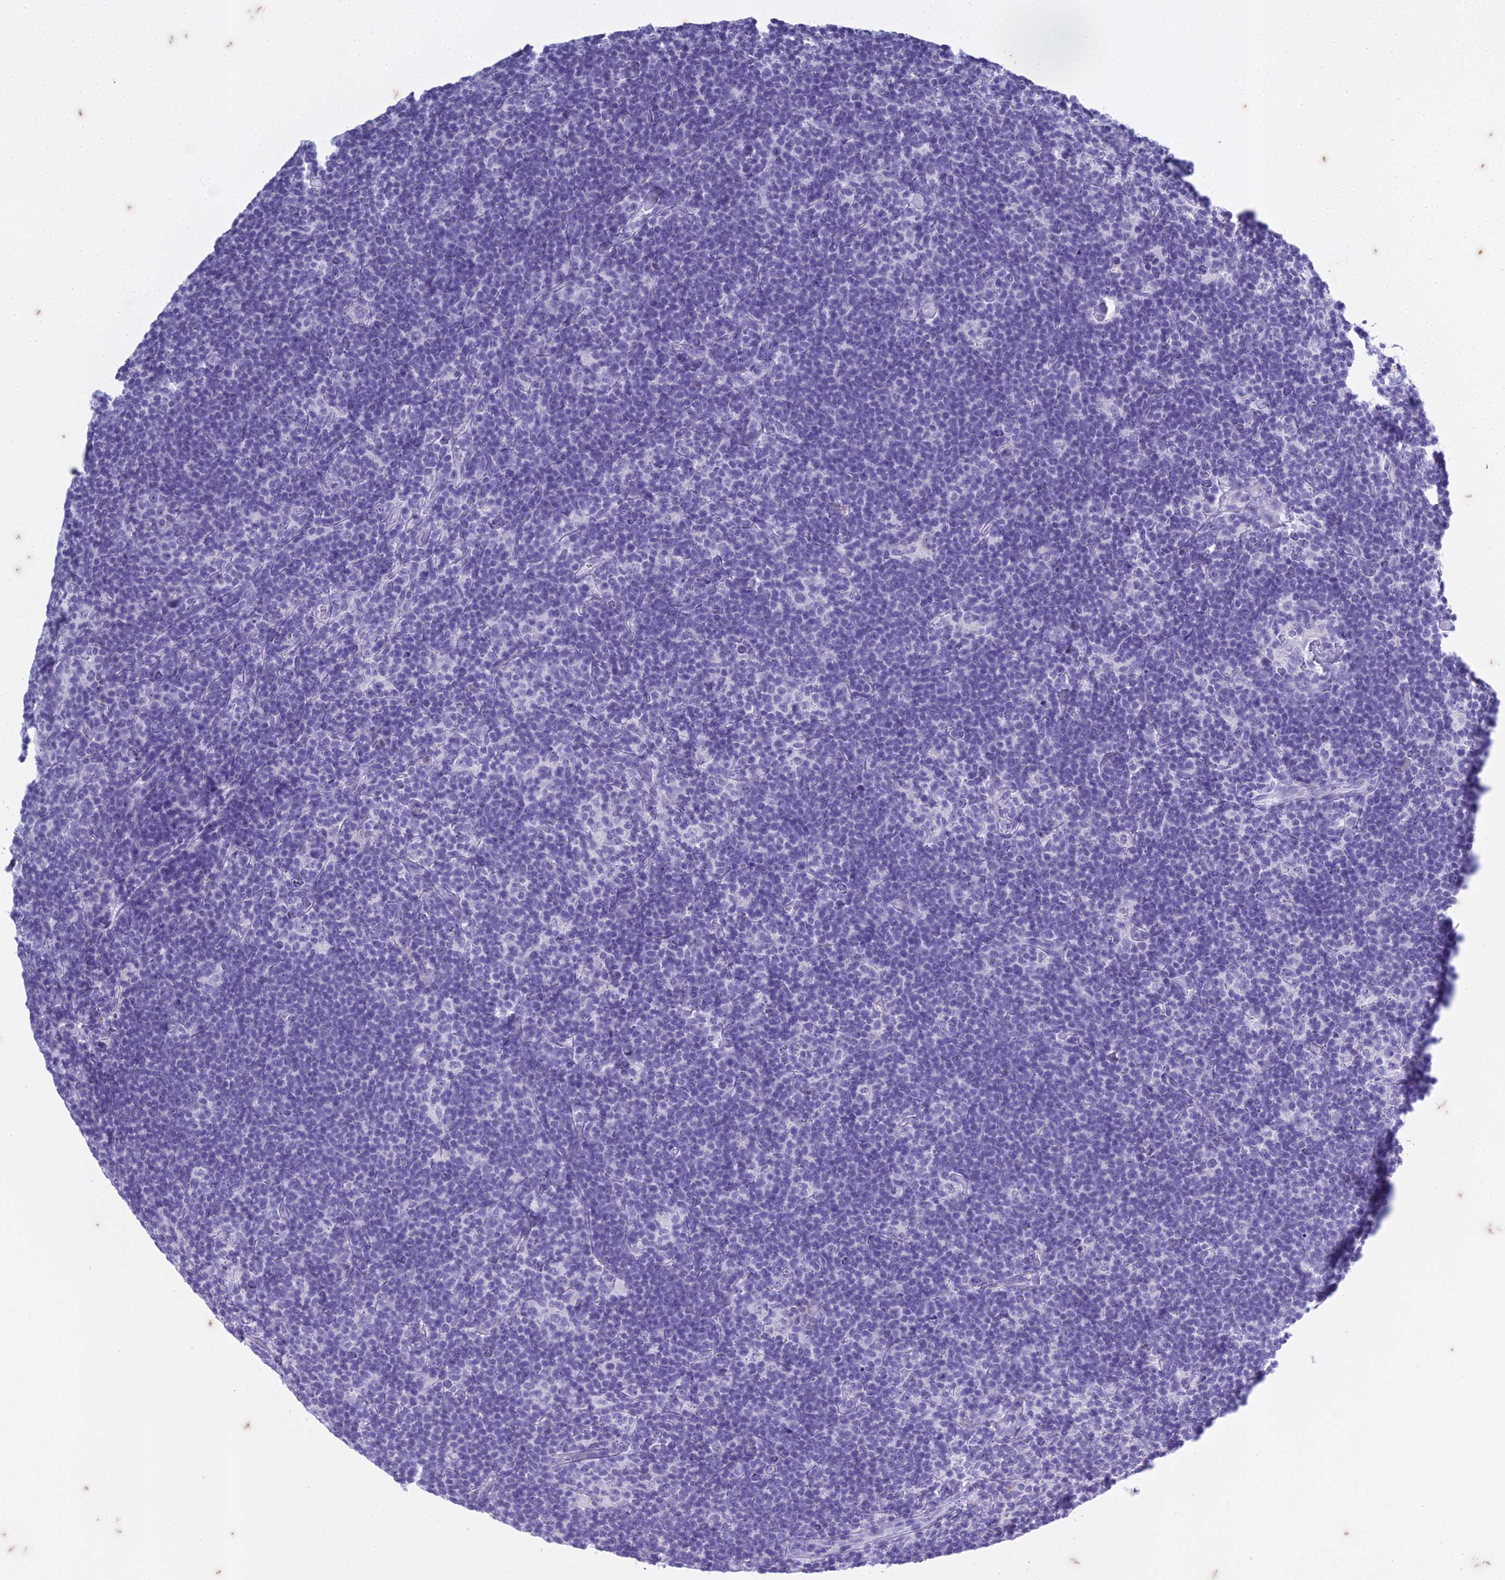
{"staining": {"intensity": "negative", "quantity": "none", "location": "none"}, "tissue": "lymphoma", "cell_type": "Tumor cells", "image_type": "cancer", "snomed": [{"axis": "morphology", "description": "Hodgkin's disease, NOS"}, {"axis": "topography", "description": "Lymph node"}], "caption": "The histopathology image displays no significant positivity in tumor cells of Hodgkin's disease.", "gene": "HMGB4", "patient": {"sex": "female", "age": 57}}